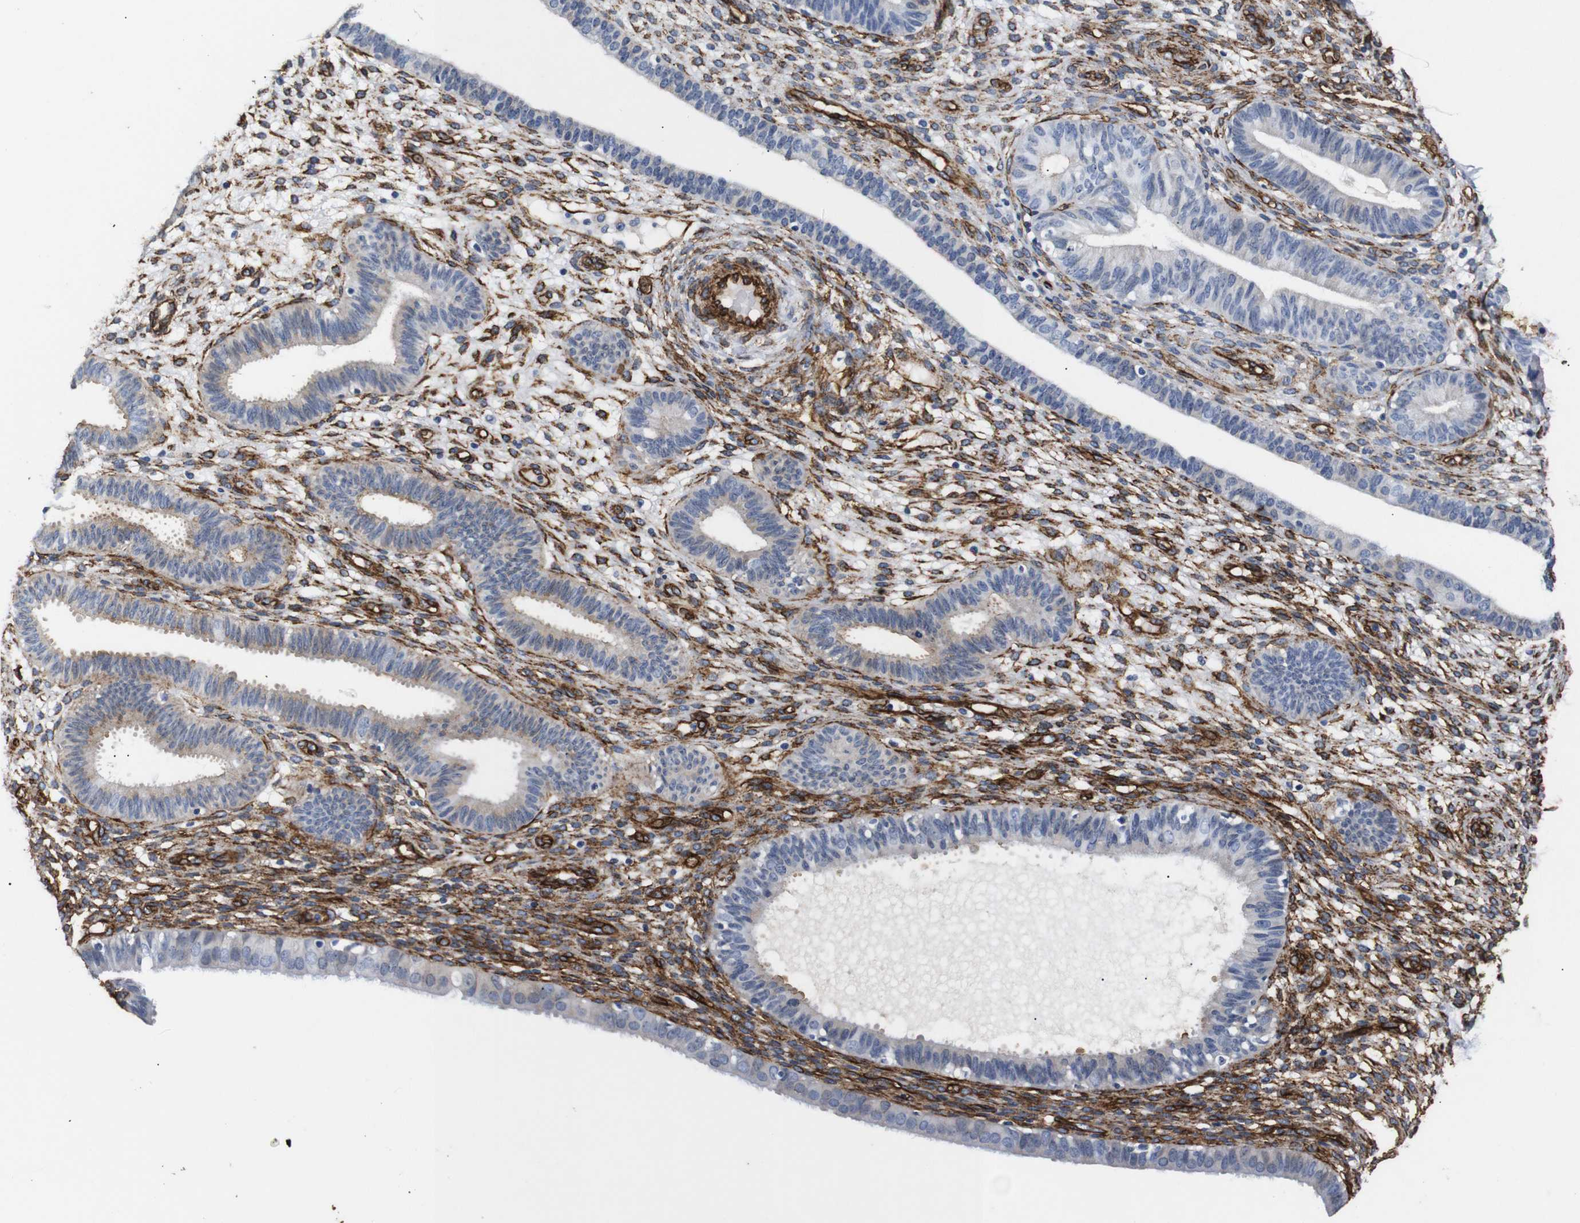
{"staining": {"intensity": "strong", "quantity": ">75%", "location": "cytoplasmic/membranous"}, "tissue": "endometrium", "cell_type": "Cells in endometrial stroma", "image_type": "normal", "snomed": [{"axis": "morphology", "description": "Normal tissue, NOS"}, {"axis": "topography", "description": "Endometrium"}], "caption": "A high amount of strong cytoplasmic/membranous positivity is appreciated in about >75% of cells in endometrial stroma in unremarkable endometrium. Nuclei are stained in blue.", "gene": "CAV2", "patient": {"sex": "female", "age": 61}}